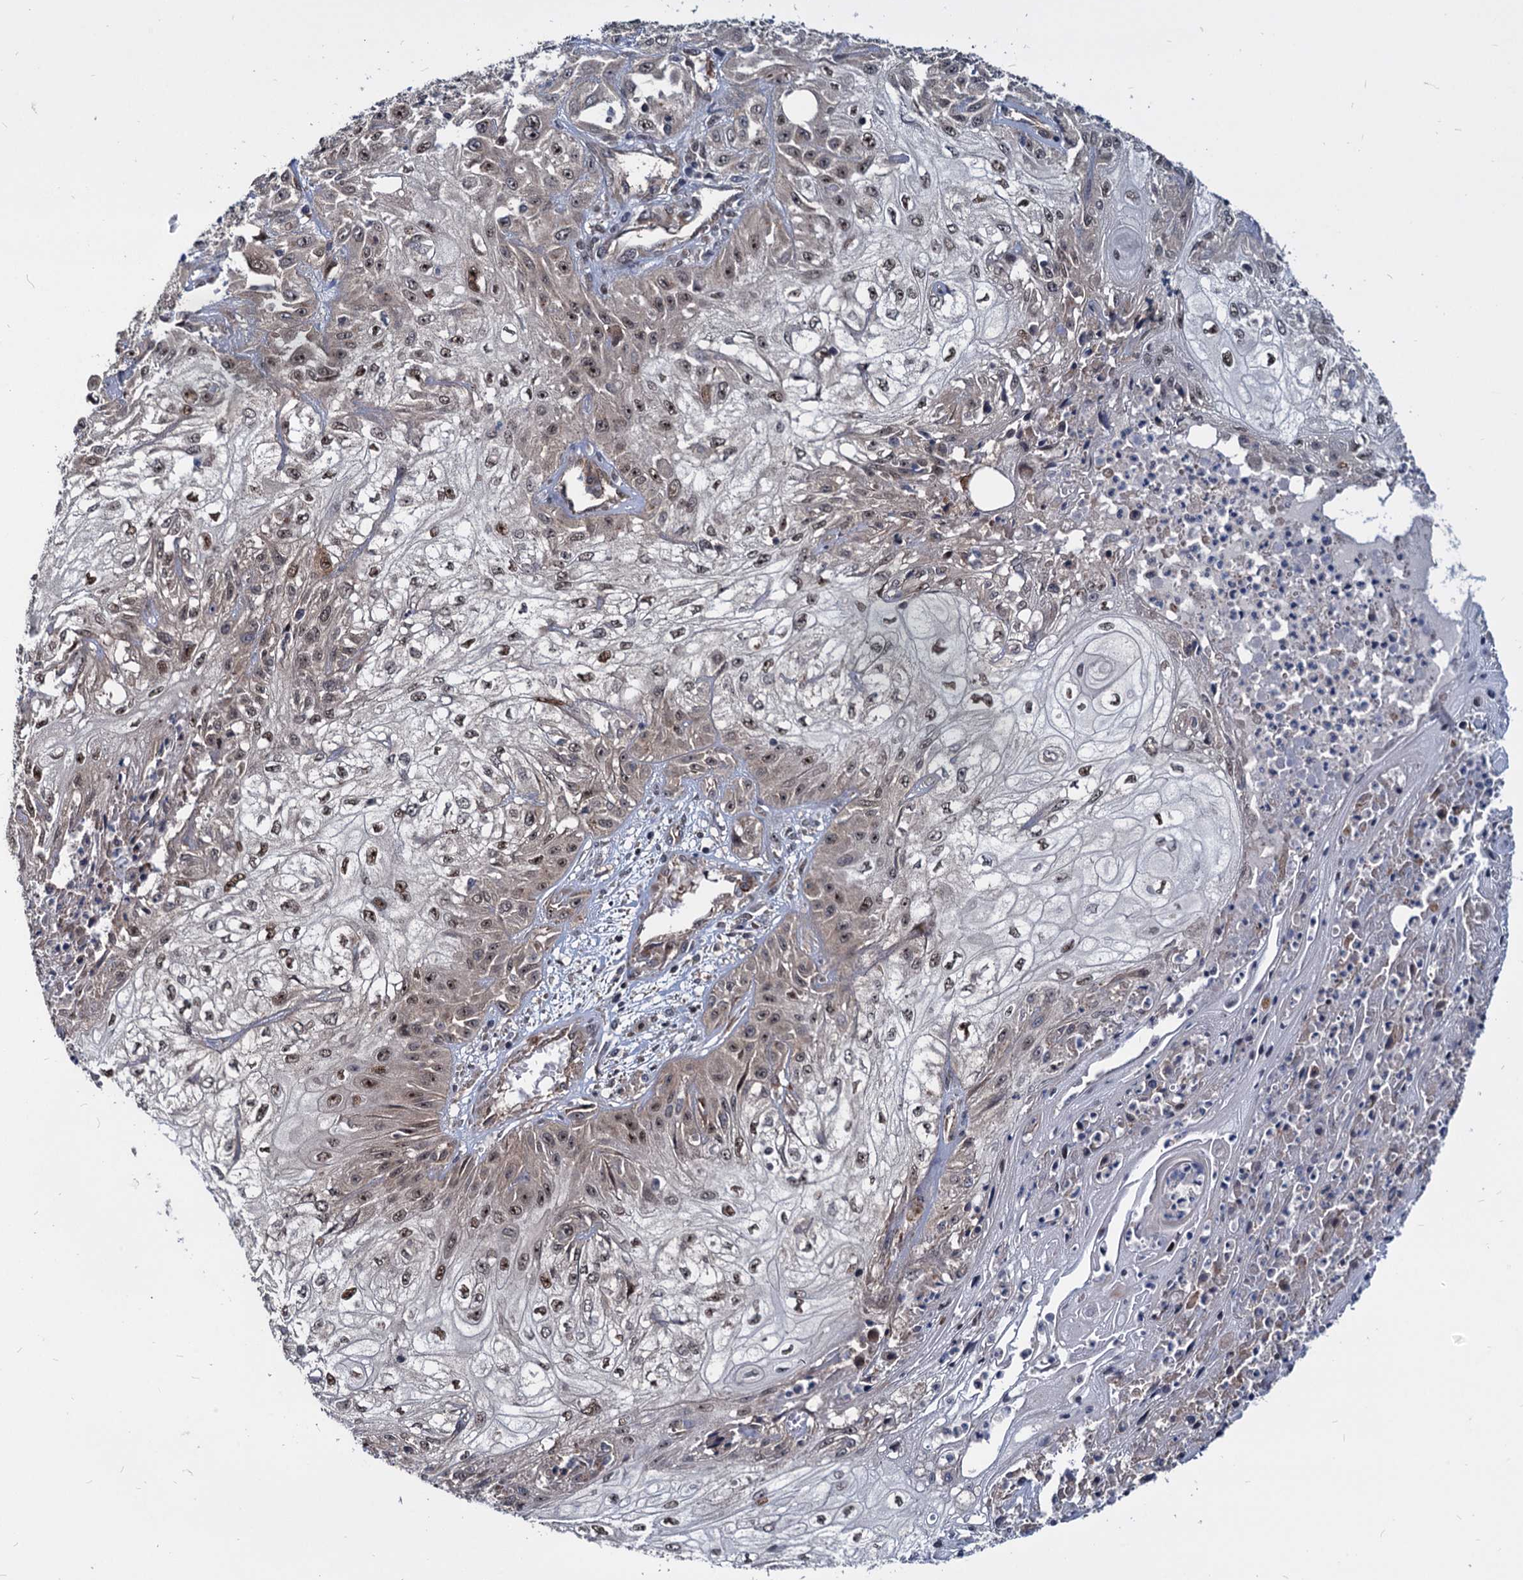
{"staining": {"intensity": "weak", "quantity": ">75%", "location": "nuclear"}, "tissue": "skin cancer", "cell_type": "Tumor cells", "image_type": "cancer", "snomed": [{"axis": "morphology", "description": "Squamous cell carcinoma, NOS"}, {"axis": "morphology", "description": "Squamous cell carcinoma, metastatic, NOS"}, {"axis": "topography", "description": "Skin"}, {"axis": "topography", "description": "Lymph node"}], "caption": "Immunohistochemical staining of skin cancer demonstrates low levels of weak nuclear protein expression in about >75% of tumor cells.", "gene": "UBLCP1", "patient": {"sex": "male", "age": 75}}